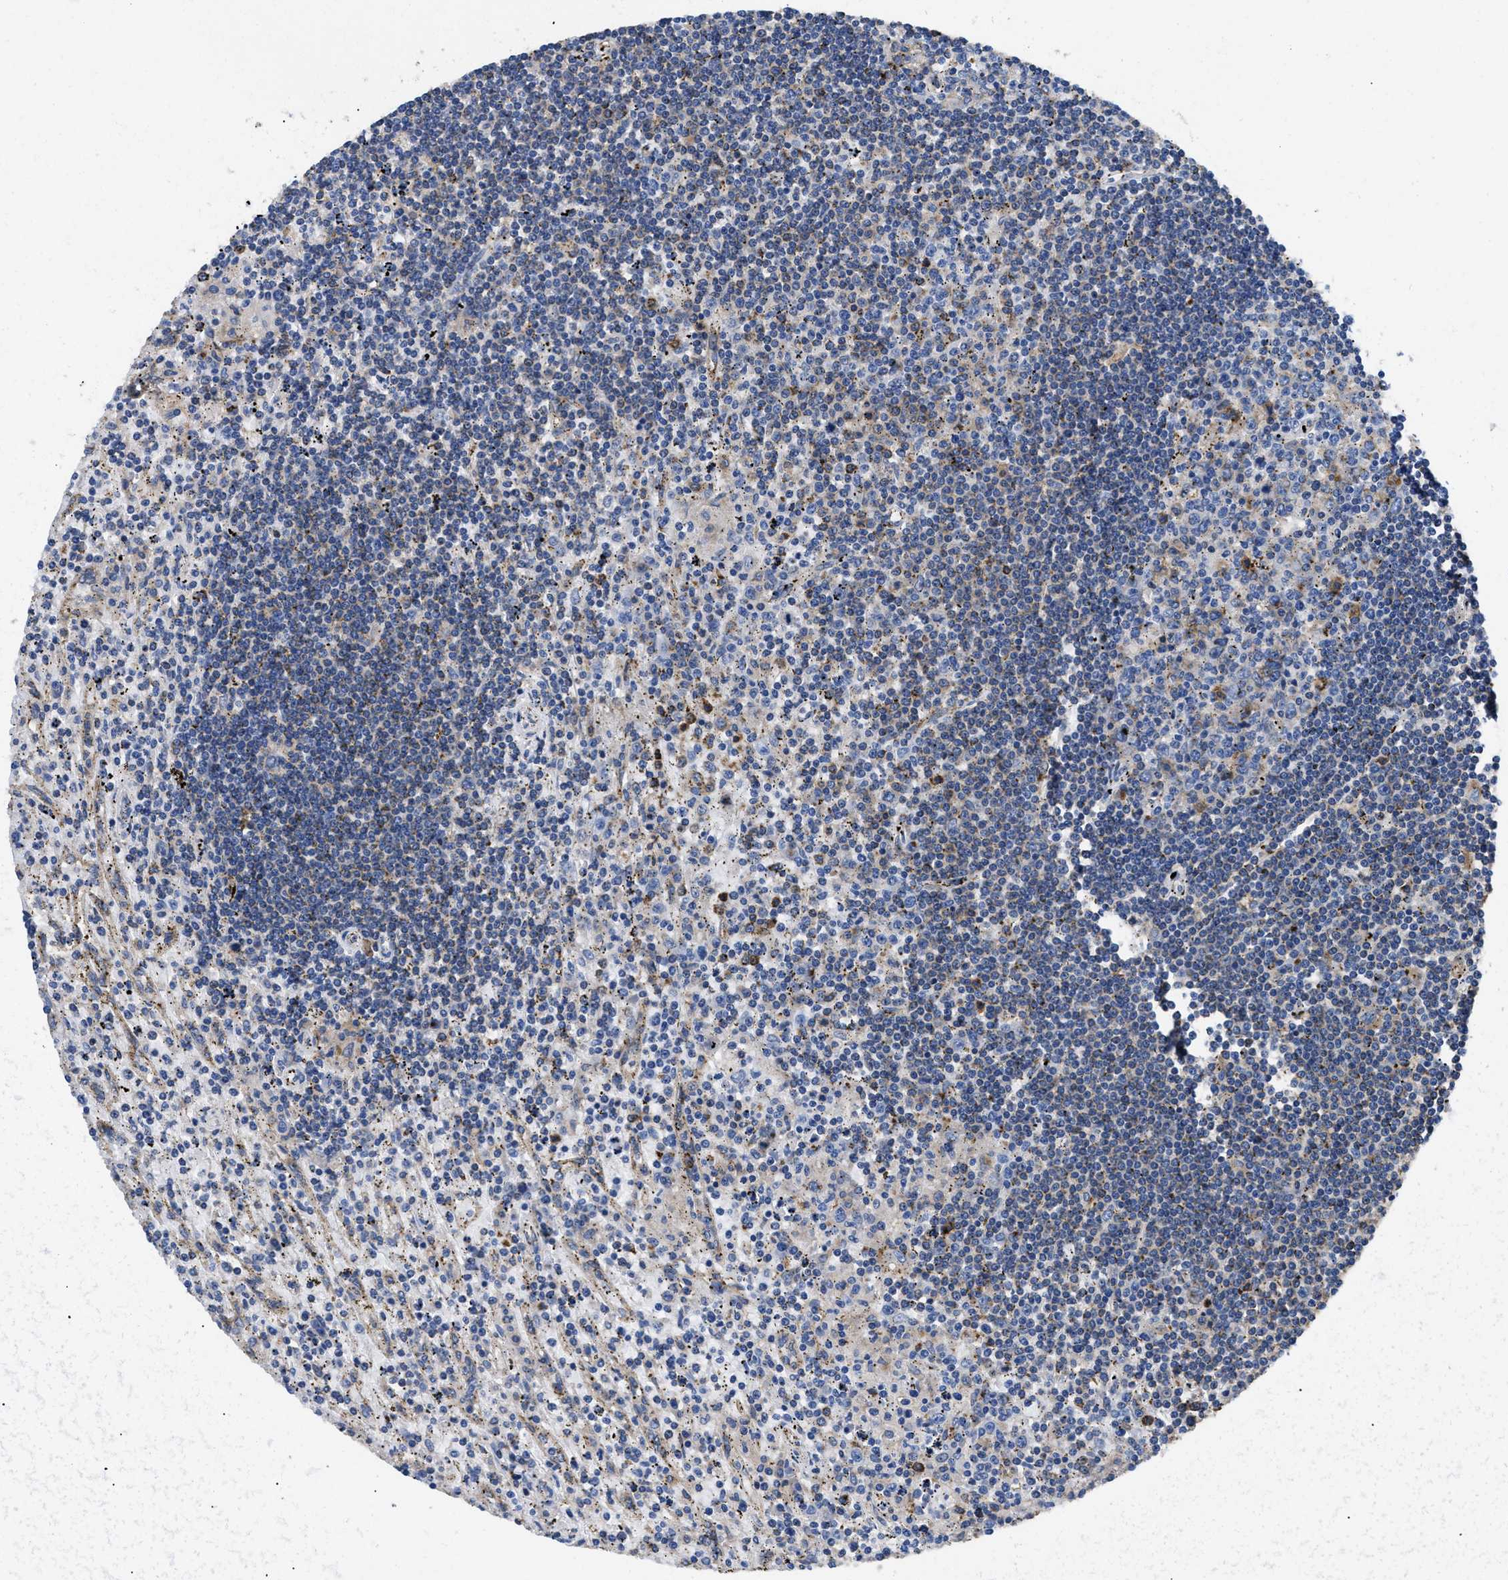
{"staining": {"intensity": "weak", "quantity": "<25%", "location": "cytoplasmic/membranous"}, "tissue": "lymphoma", "cell_type": "Tumor cells", "image_type": "cancer", "snomed": [{"axis": "morphology", "description": "Malignant lymphoma, non-Hodgkin's type, Low grade"}, {"axis": "topography", "description": "Spleen"}], "caption": "Tumor cells are negative for brown protein staining in low-grade malignant lymphoma, non-Hodgkin's type.", "gene": "HLA-DPA1", "patient": {"sex": "male", "age": 76}}